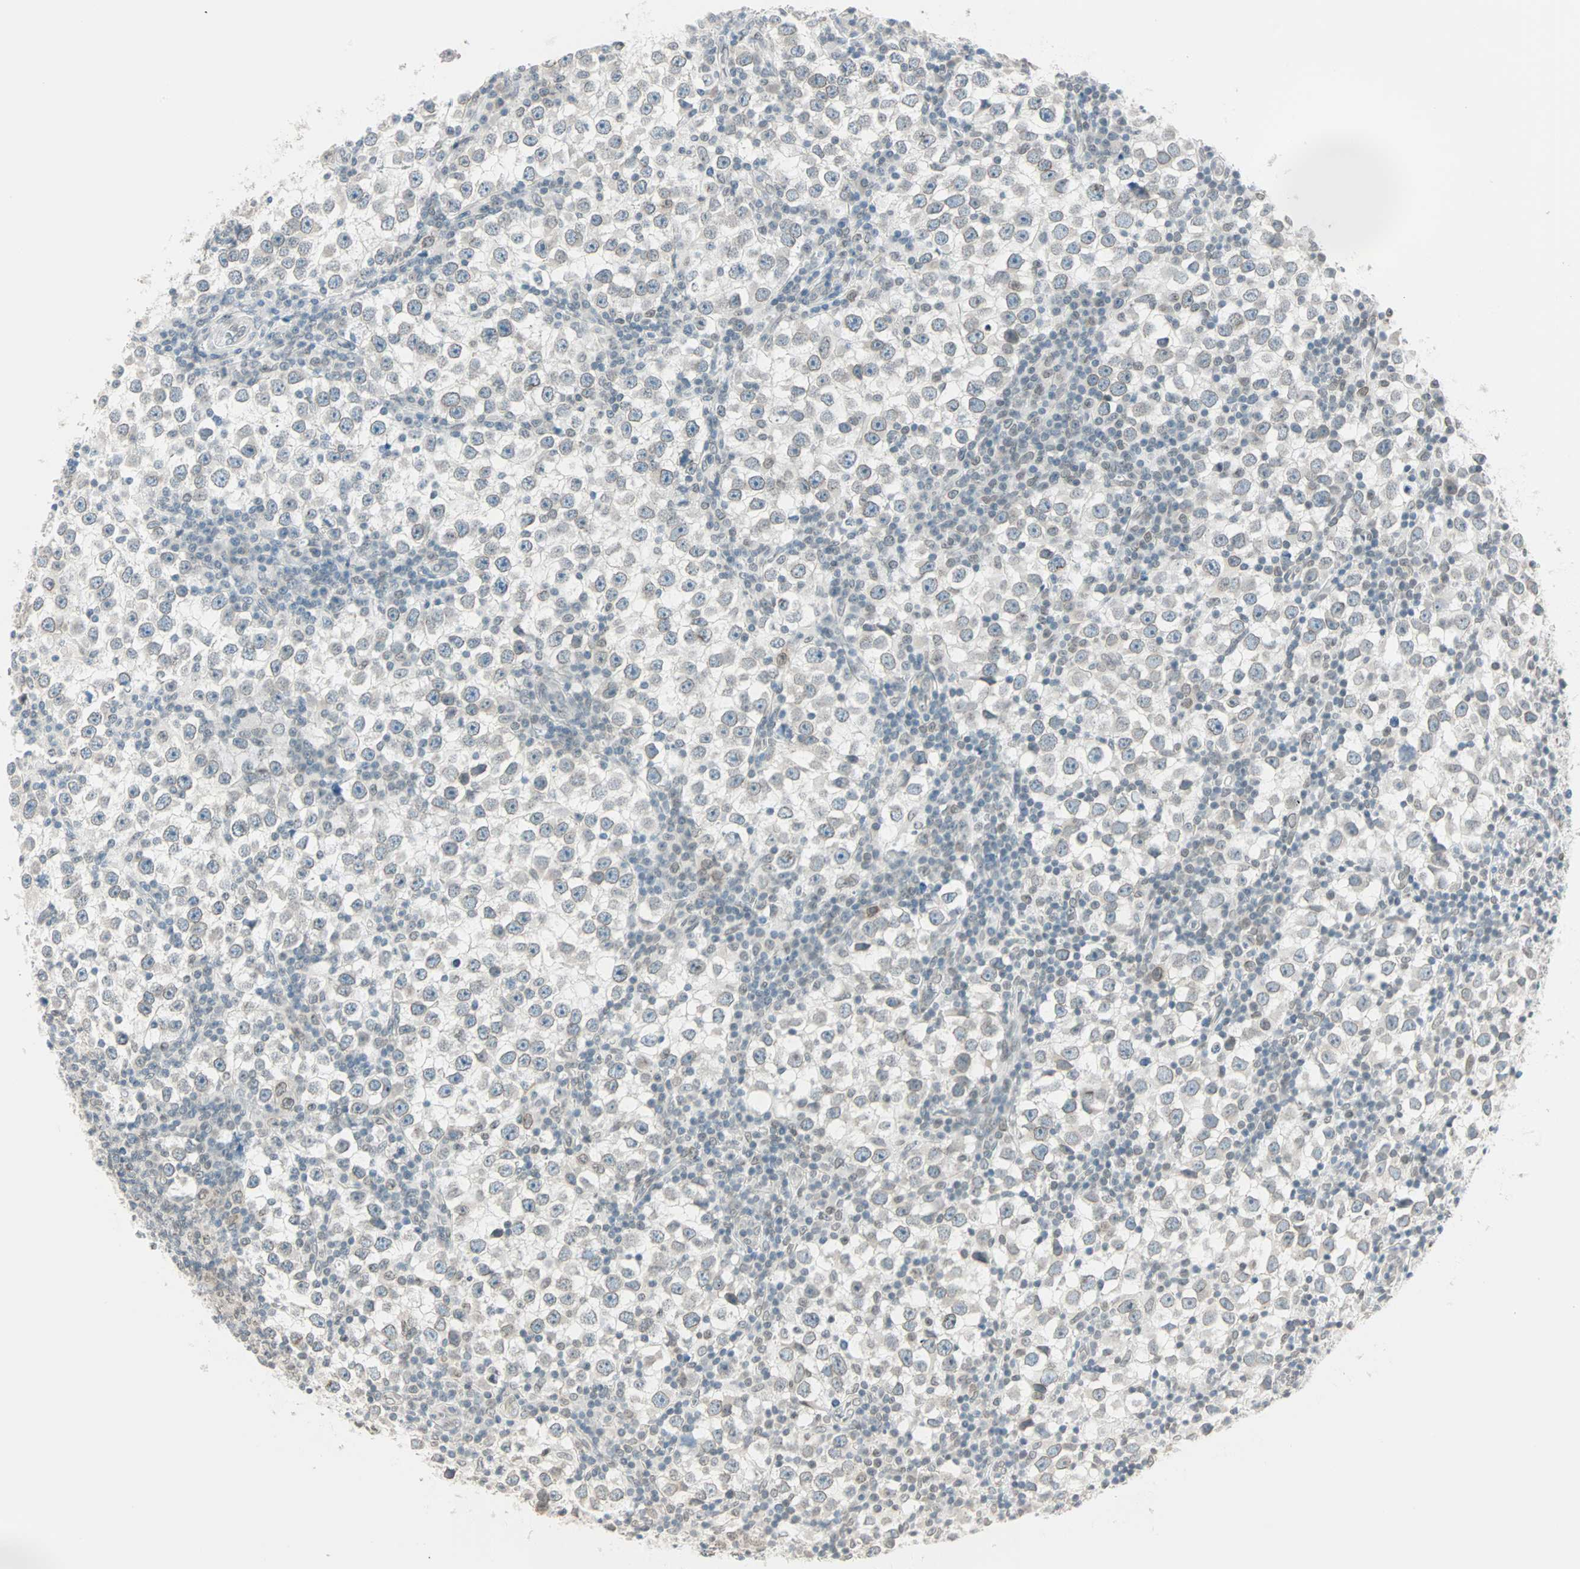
{"staining": {"intensity": "weak", "quantity": "25%-75%", "location": "cytoplasmic/membranous,nuclear"}, "tissue": "testis cancer", "cell_type": "Tumor cells", "image_type": "cancer", "snomed": [{"axis": "morphology", "description": "Seminoma, NOS"}, {"axis": "topography", "description": "Testis"}], "caption": "This photomicrograph demonstrates immunohistochemistry (IHC) staining of testis seminoma, with low weak cytoplasmic/membranous and nuclear expression in about 25%-75% of tumor cells.", "gene": "BCAN", "patient": {"sex": "male", "age": 65}}